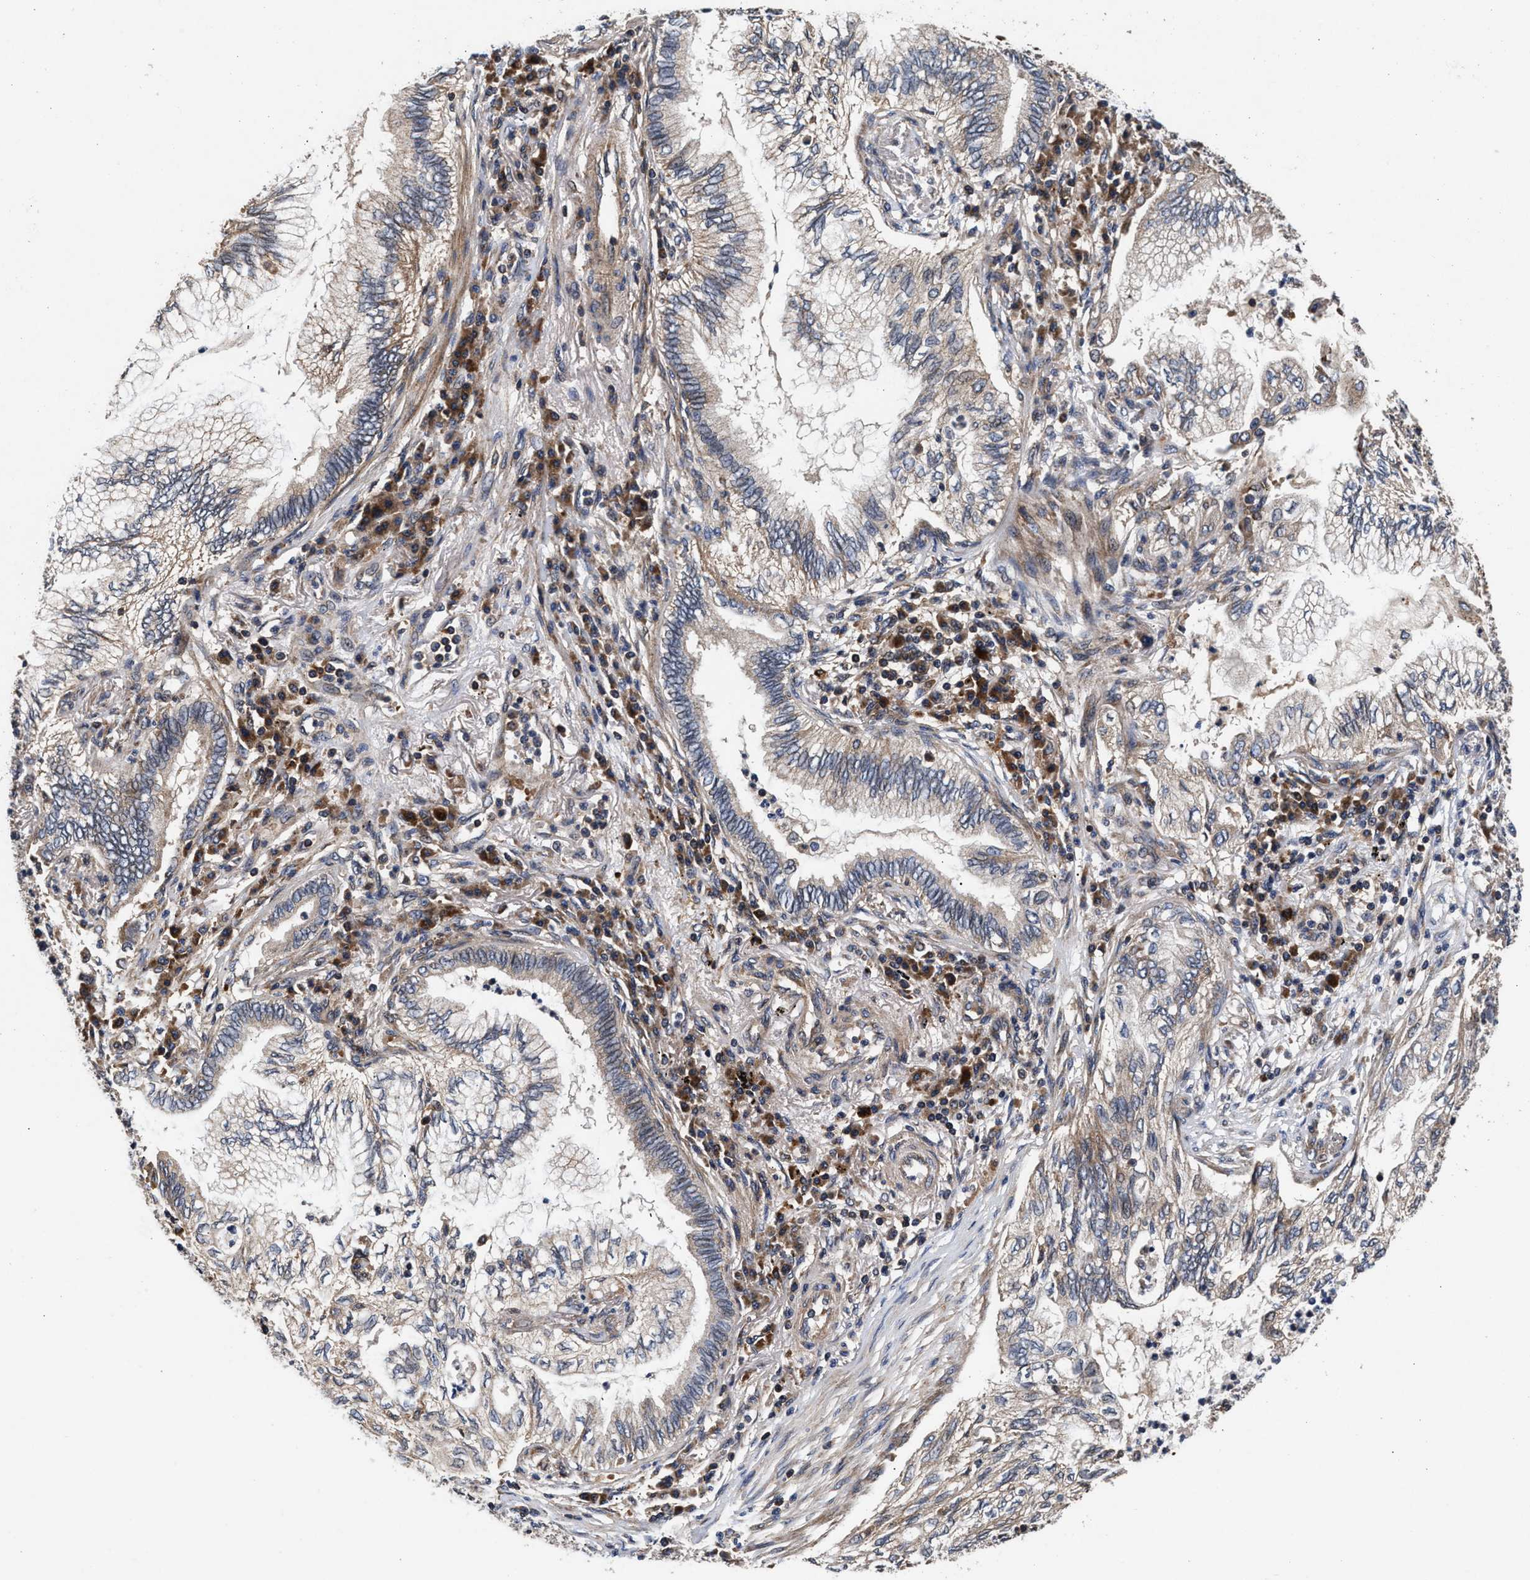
{"staining": {"intensity": "weak", "quantity": "<25%", "location": "cytoplasmic/membranous"}, "tissue": "lung cancer", "cell_type": "Tumor cells", "image_type": "cancer", "snomed": [{"axis": "morphology", "description": "Normal tissue, NOS"}, {"axis": "morphology", "description": "Adenocarcinoma, NOS"}, {"axis": "topography", "description": "Bronchus"}, {"axis": "topography", "description": "Lung"}], "caption": "IHC micrograph of neoplastic tissue: human lung cancer (adenocarcinoma) stained with DAB reveals no significant protein positivity in tumor cells.", "gene": "NFKB2", "patient": {"sex": "female", "age": 70}}